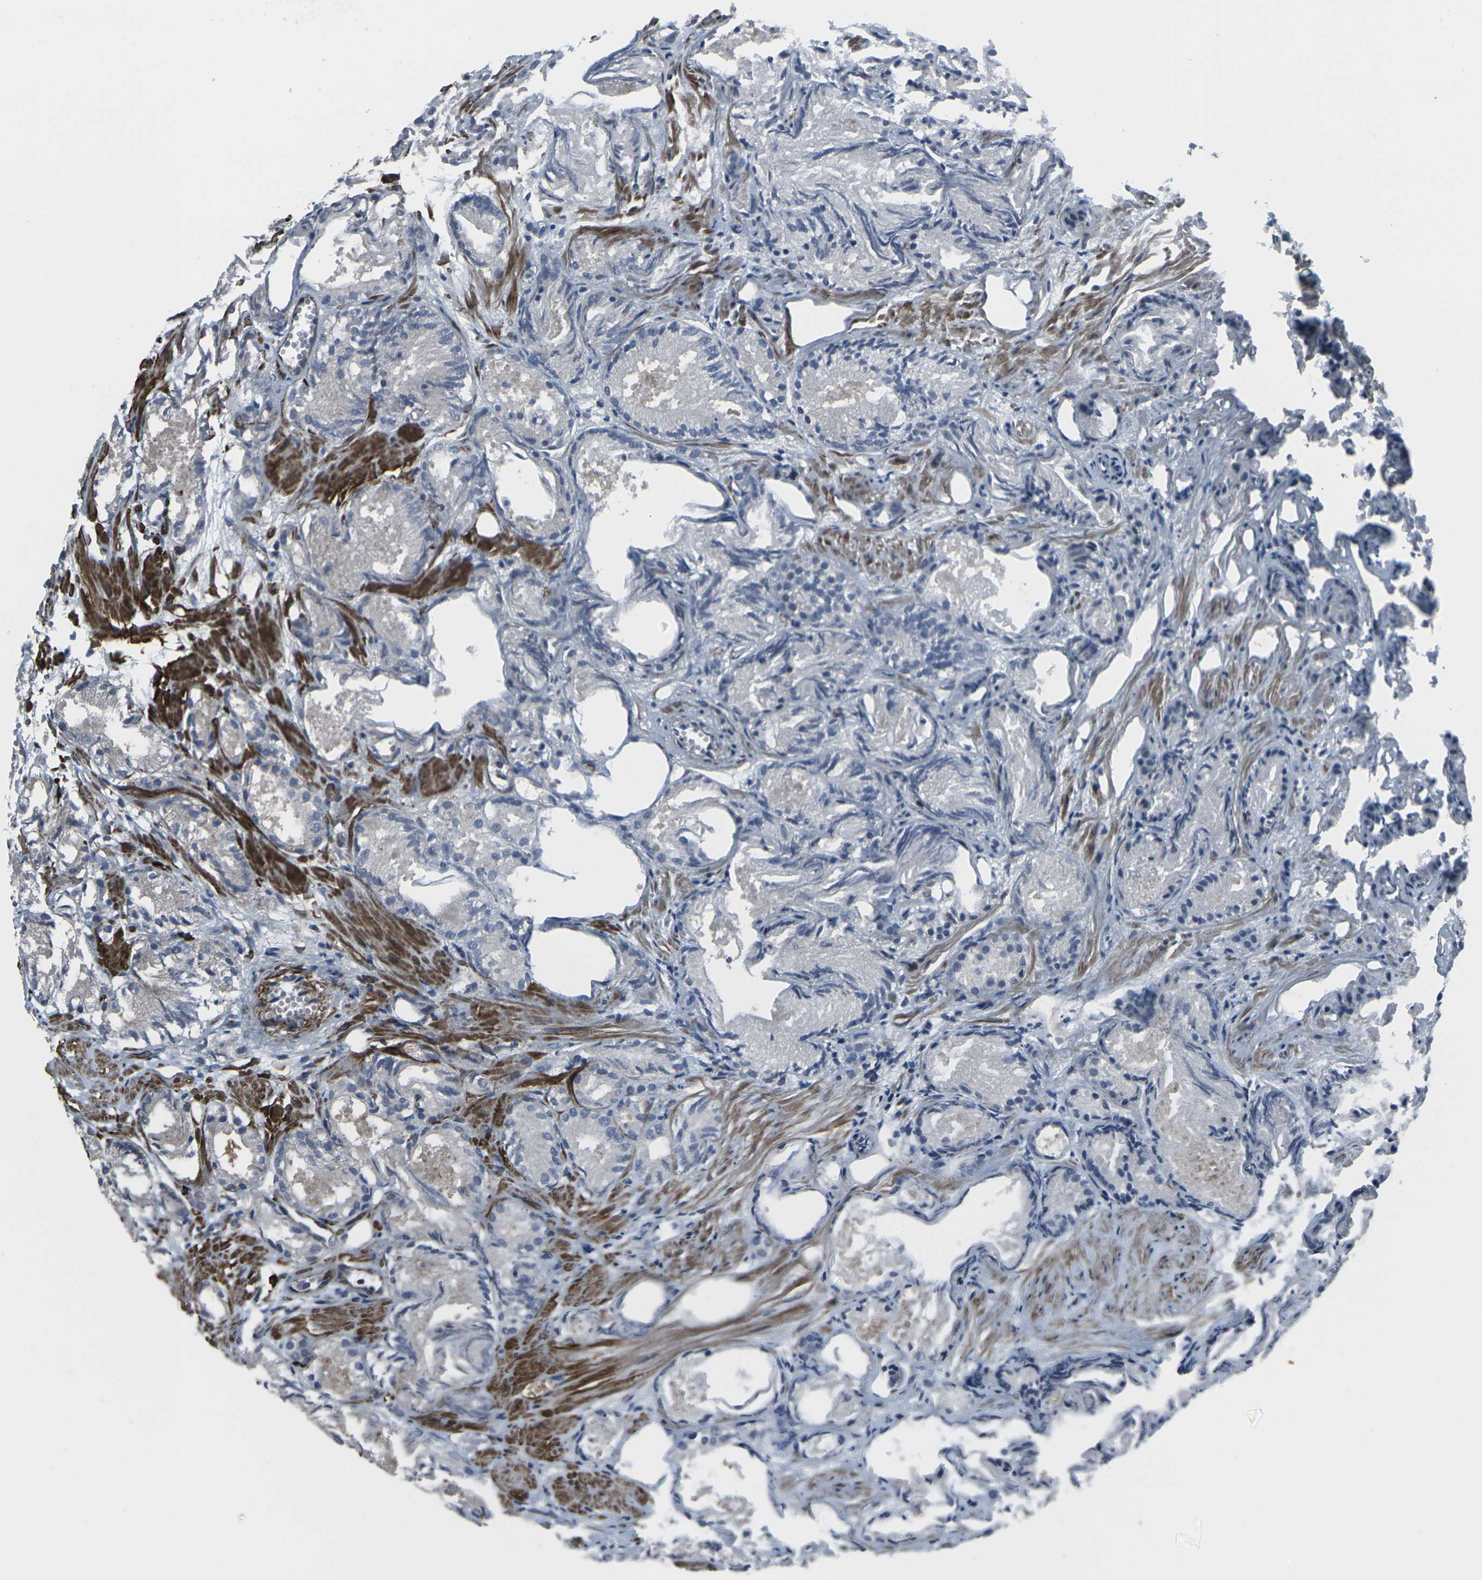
{"staining": {"intensity": "negative", "quantity": "none", "location": "none"}, "tissue": "prostate cancer", "cell_type": "Tumor cells", "image_type": "cancer", "snomed": [{"axis": "morphology", "description": "Adenocarcinoma, Low grade"}, {"axis": "topography", "description": "Prostate"}], "caption": "Prostate low-grade adenocarcinoma was stained to show a protein in brown. There is no significant staining in tumor cells.", "gene": "CCR10", "patient": {"sex": "male", "age": 72}}